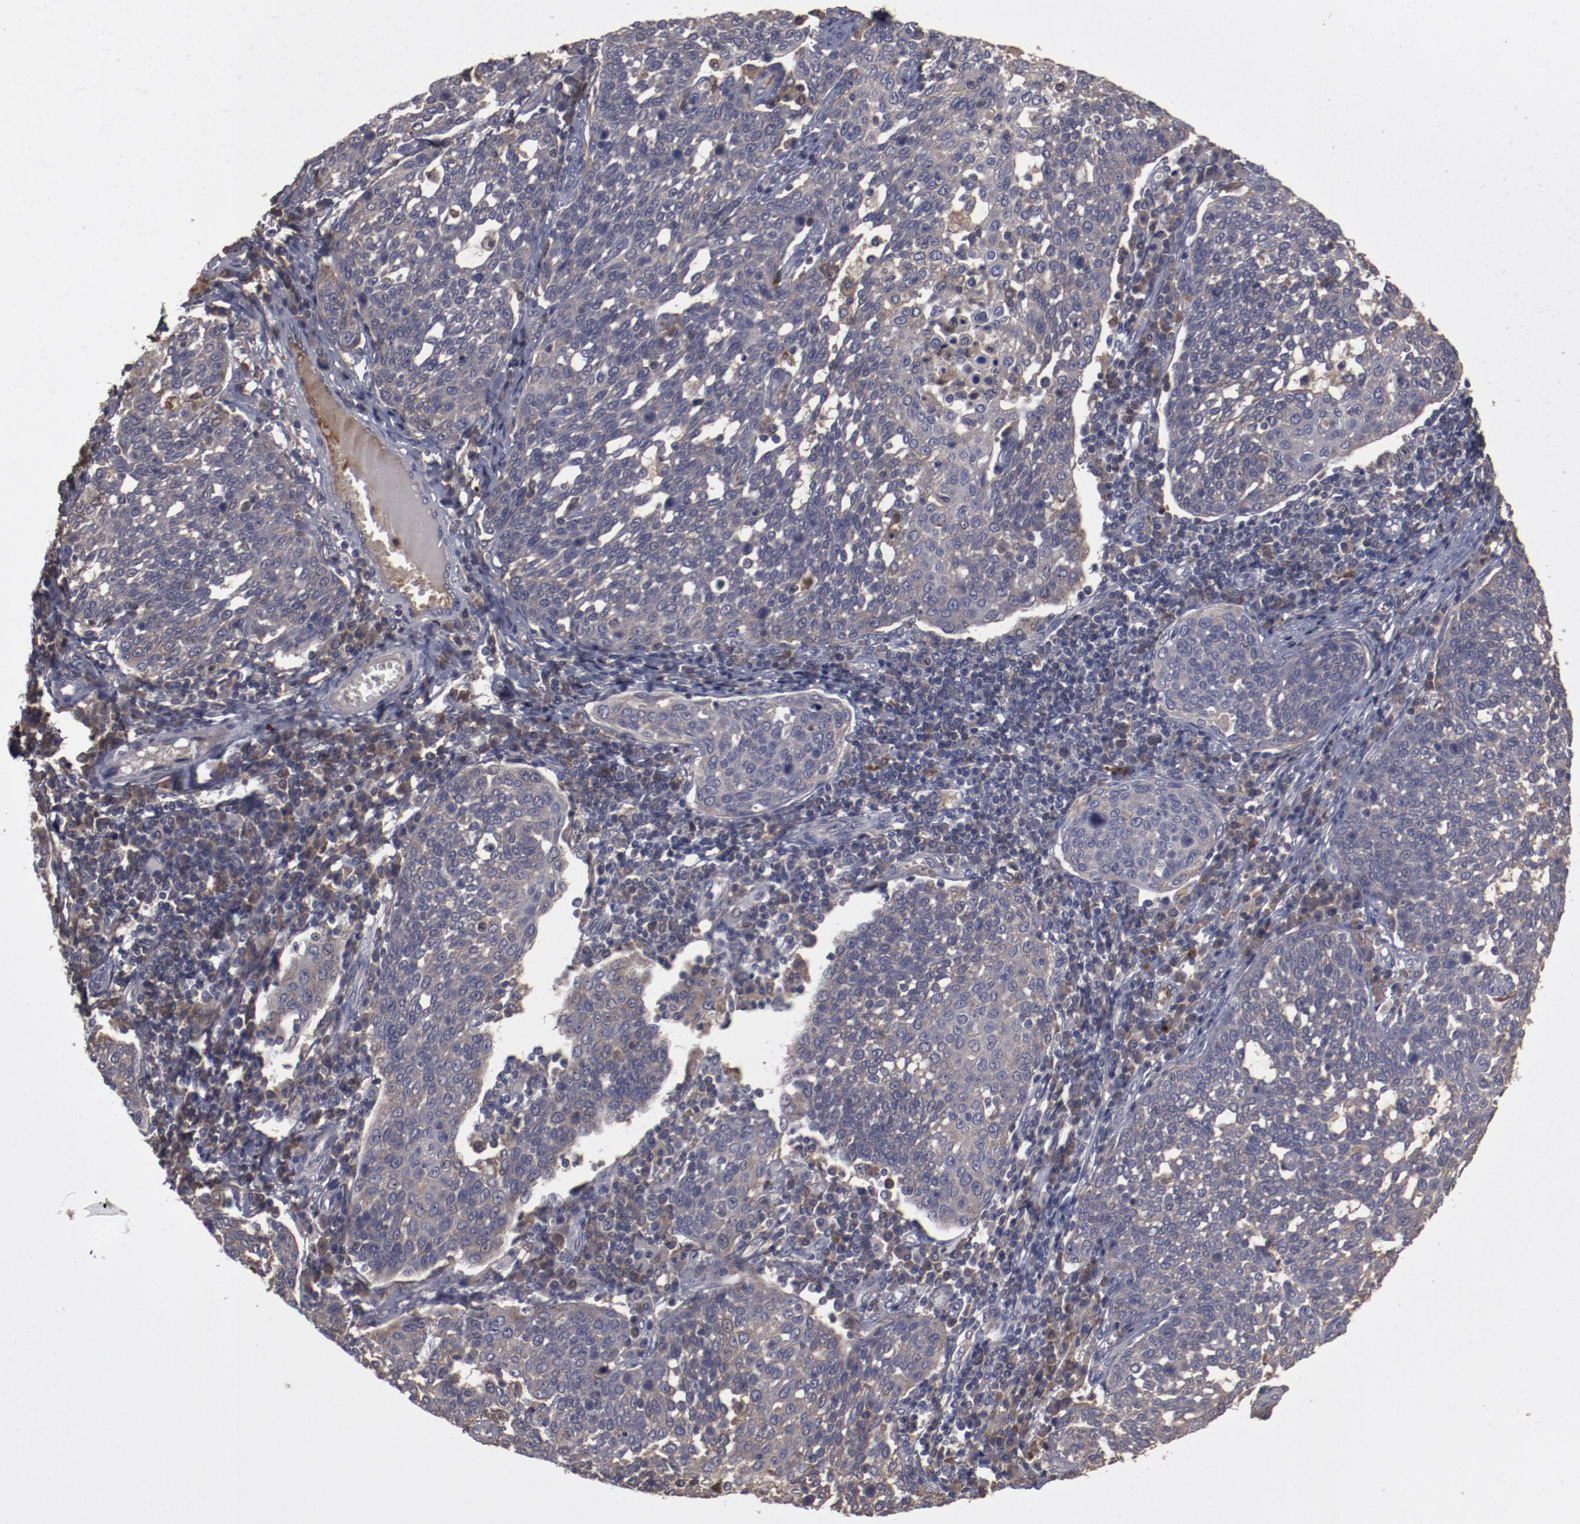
{"staining": {"intensity": "weak", "quantity": "<25%", "location": "cytoplasmic/membranous"}, "tissue": "cervical cancer", "cell_type": "Tumor cells", "image_type": "cancer", "snomed": [{"axis": "morphology", "description": "Squamous cell carcinoma, NOS"}, {"axis": "topography", "description": "Cervix"}], "caption": "Image shows no protein staining in tumor cells of cervical cancer tissue. (DAB immunohistochemistry visualized using brightfield microscopy, high magnification).", "gene": "CP", "patient": {"sex": "female", "age": 34}}